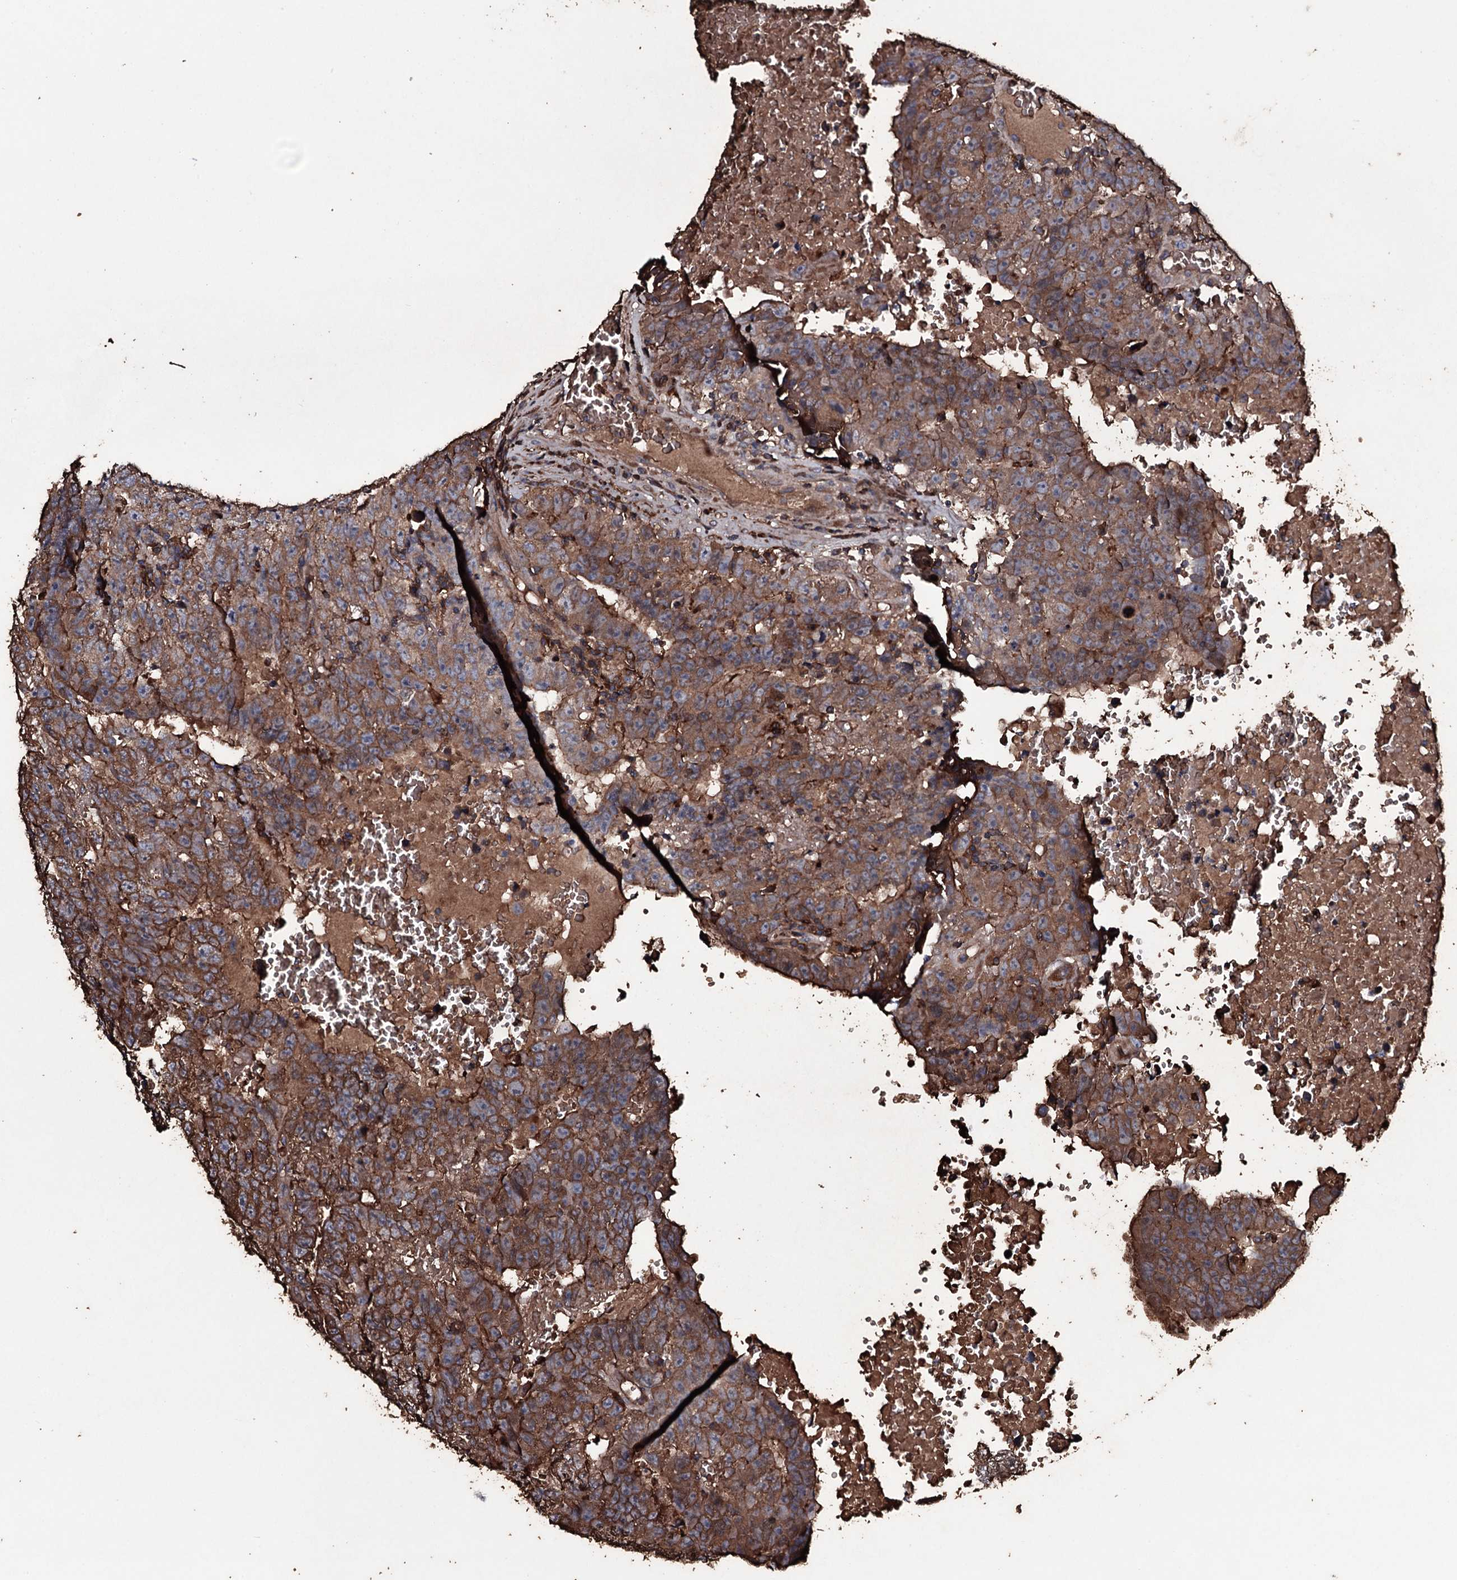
{"staining": {"intensity": "moderate", "quantity": ">75%", "location": "cytoplasmic/membranous"}, "tissue": "testis cancer", "cell_type": "Tumor cells", "image_type": "cancer", "snomed": [{"axis": "morphology", "description": "Carcinoma, Embryonal, NOS"}, {"axis": "topography", "description": "Testis"}], "caption": "Tumor cells demonstrate medium levels of moderate cytoplasmic/membranous staining in about >75% of cells in testis cancer. (DAB IHC, brown staining for protein, blue staining for nuclei).", "gene": "ZSWIM8", "patient": {"sex": "male", "age": 25}}